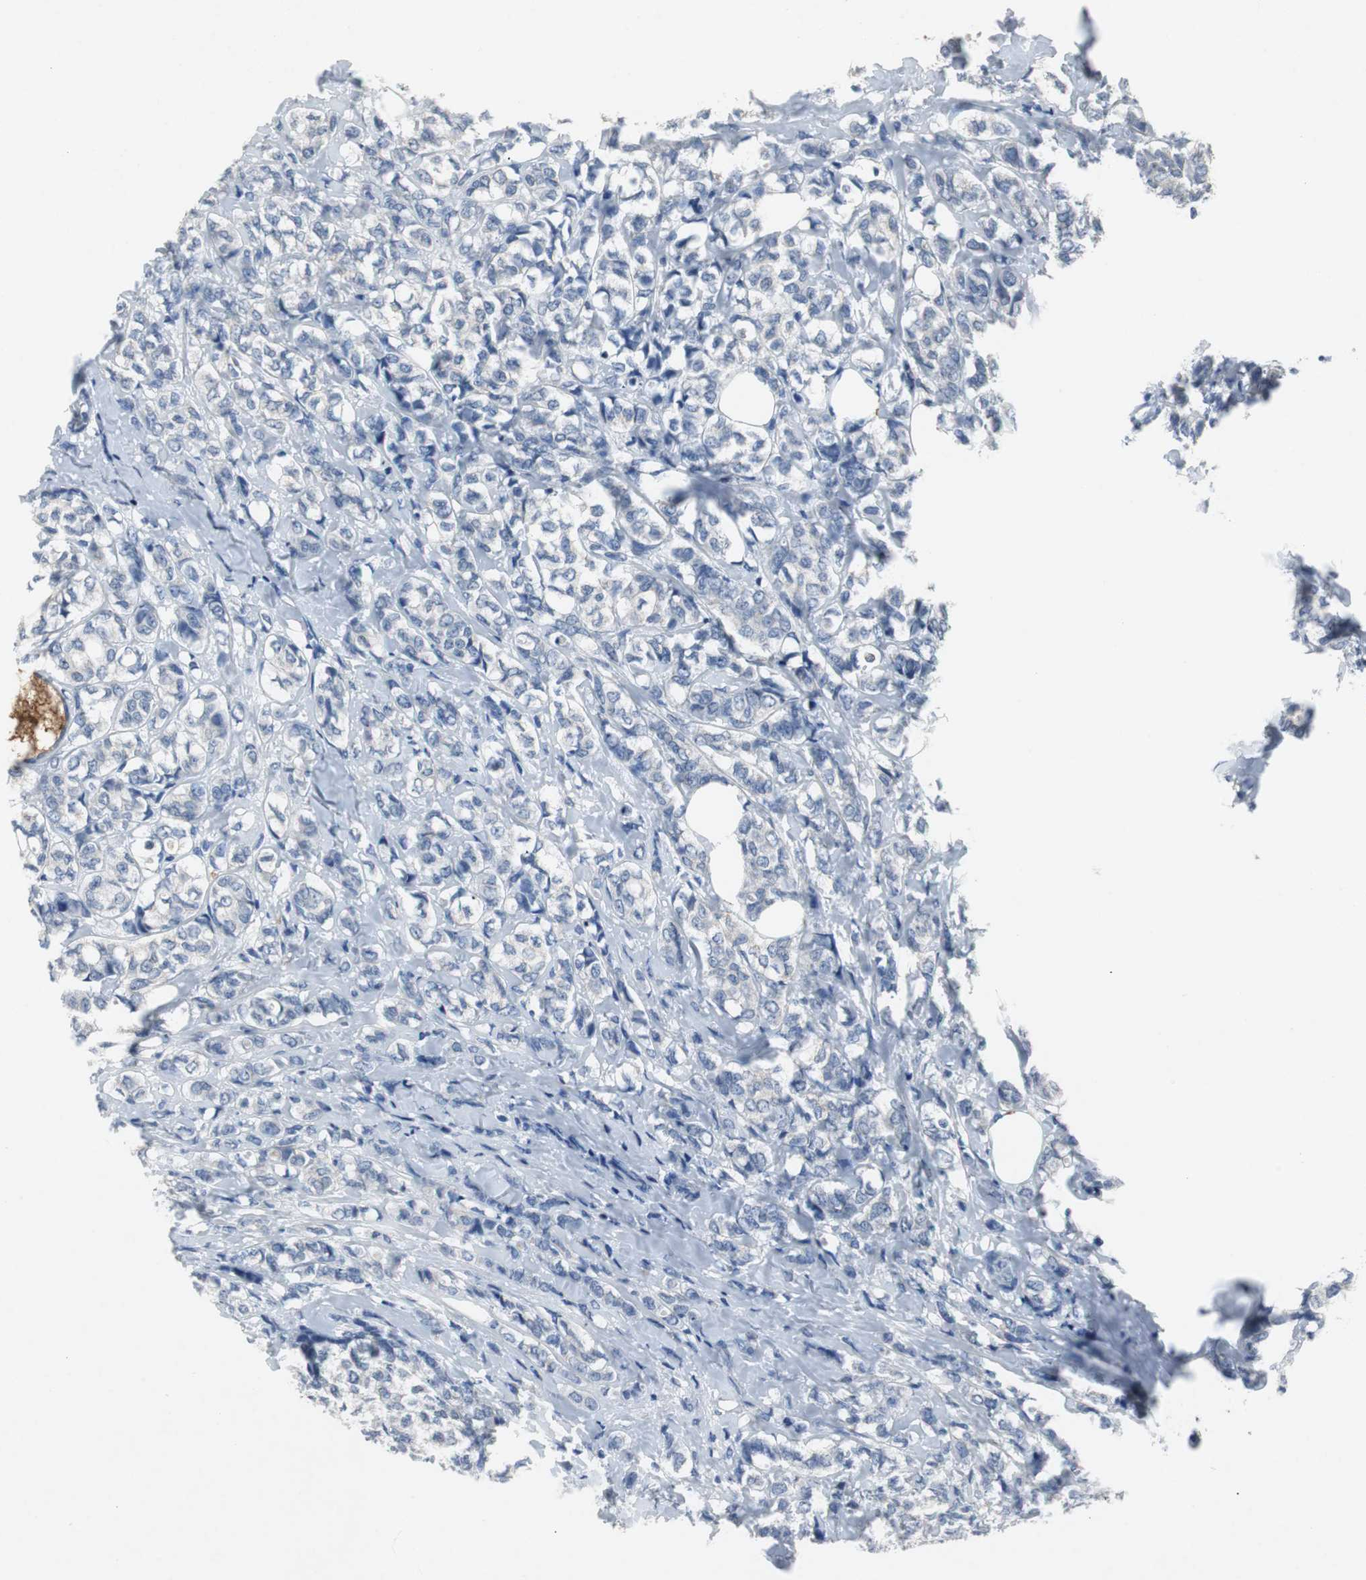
{"staining": {"intensity": "negative", "quantity": "none", "location": "none"}, "tissue": "breast cancer", "cell_type": "Tumor cells", "image_type": "cancer", "snomed": [{"axis": "morphology", "description": "Lobular carcinoma"}, {"axis": "topography", "description": "Breast"}], "caption": "A histopathology image of breast cancer (lobular carcinoma) stained for a protein shows no brown staining in tumor cells.", "gene": "LRP2", "patient": {"sex": "female", "age": 60}}